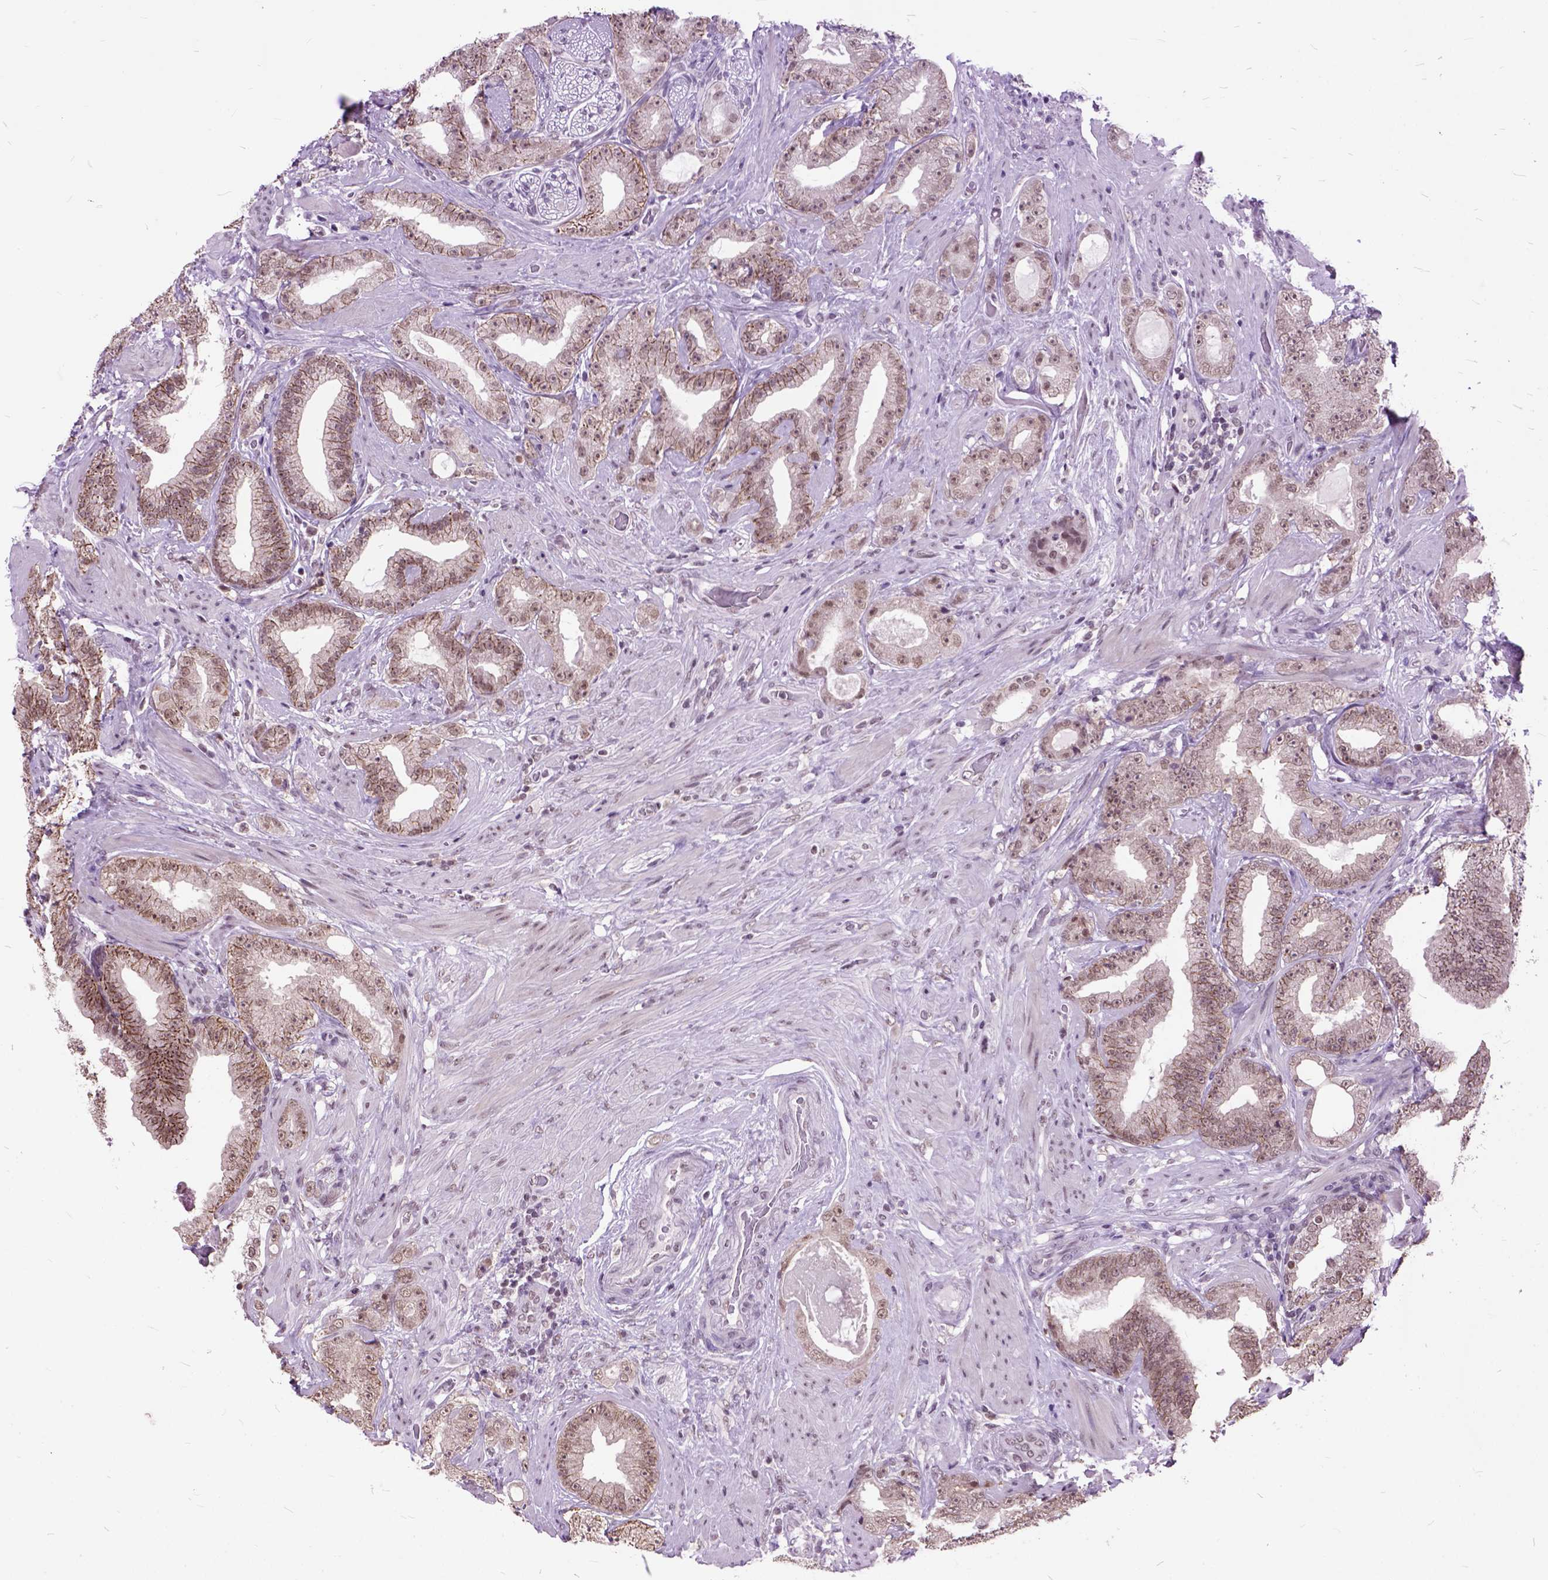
{"staining": {"intensity": "moderate", "quantity": "<25%", "location": "cytoplasmic/membranous,nuclear"}, "tissue": "prostate cancer", "cell_type": "Tumor cells", "image_type": "cancer", "snomed": [{"axis": "morphology", "description": "Adenocarcinoma, Low grade"}, {"axis": "topography", "description": "Prostate"}], "caption": "The histopathology image reveals staining of prostate low-grade adenocarcinoma, revealing moderate cytoplasmic/membranous and nuclear protein staining (brown color) within tumor cells.", "gene": "ORC5", "patient": {"sex": "male", "age": 60}}